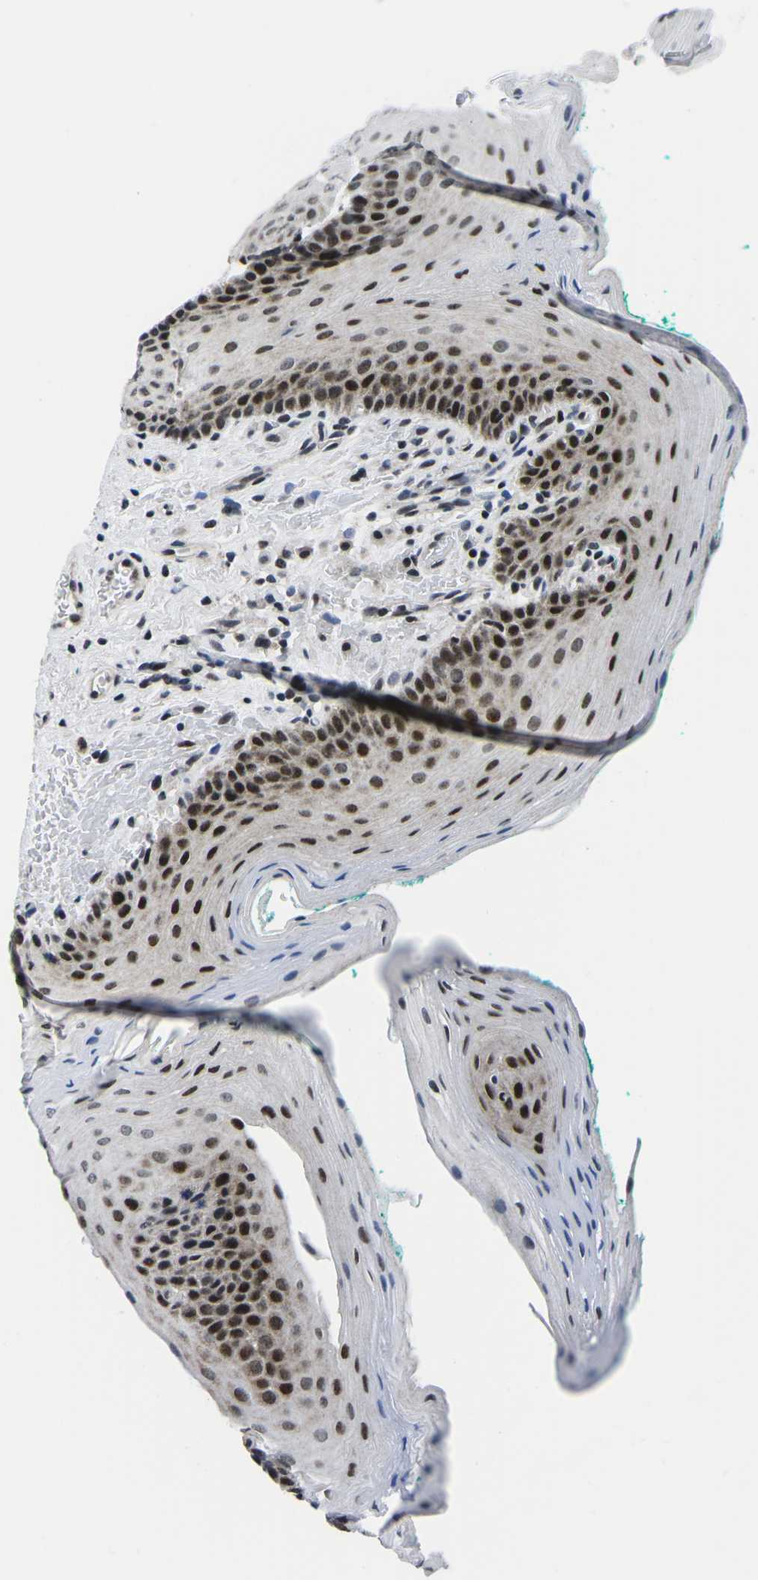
{"staining": {"intensity": "strong", "quantity": ">75%", "location": "nuclear"}, "tissue": "oral mucosa", "cell_type": "Squamous epithelial cells", "image_type": "normal", "snomed": [{"axis": "morphology", "description": "Normal tissue, NOS"}, {"axis": "topography", "description": "Oral tissue"}], "caption": "Oral mucosa stained for a protein demonstrates strong nuclear positivity in squamous epithelial cells. The protein is stained brown, and the nuclei are stained in blue (DAB (3,3'-diaminobenzidine) IHC with brightfield microscopy, high magnification).", "gene": "CDC73", "patient": {"sex": "male", "age": 58}}